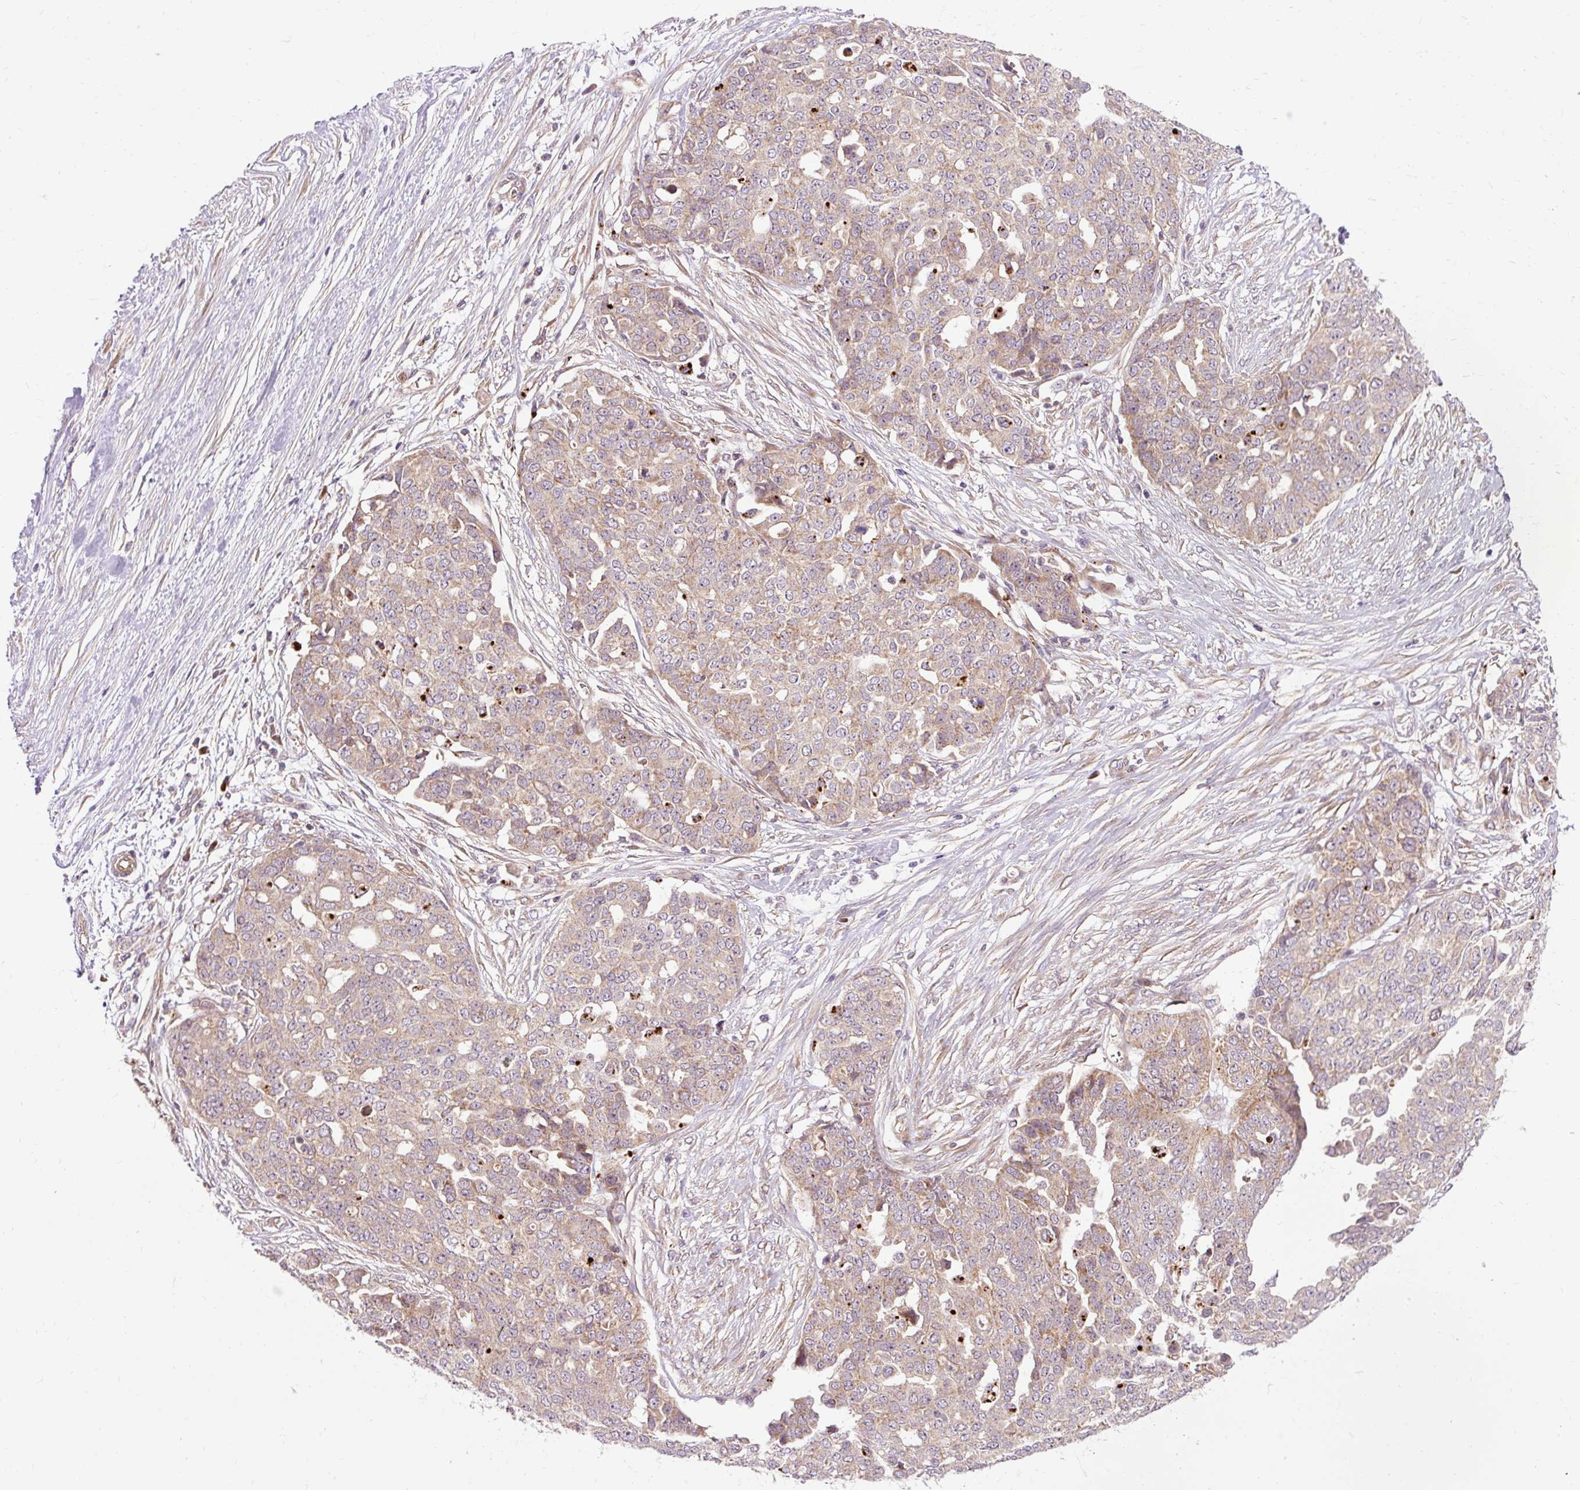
{"staining": {"intensity": "weak", "quantity": "25%-75%", "location": "cytoplasmic/membranous"}, "tissue": "ovarian cancer", "cell_type": "Tumor cells", "image_type": "cancer", "snomed": [{"axis": "morphology", "description": "Cystadenocarcinoma, serous, NOS"}, {"axis": "topography", "description": "Soft tissue"}, {"axis": "topography", "description": "Ovary"}], "caption": "A high-resolution micrograph shows IHC staining of ovarian serous cystadenocarcinoma, which displays weak cytoplasmic/membranous staining in approximately 25%-75% of tumor cells.", "gene": "RIPOR3", "patient": {"sex": "female", "age": 57}}